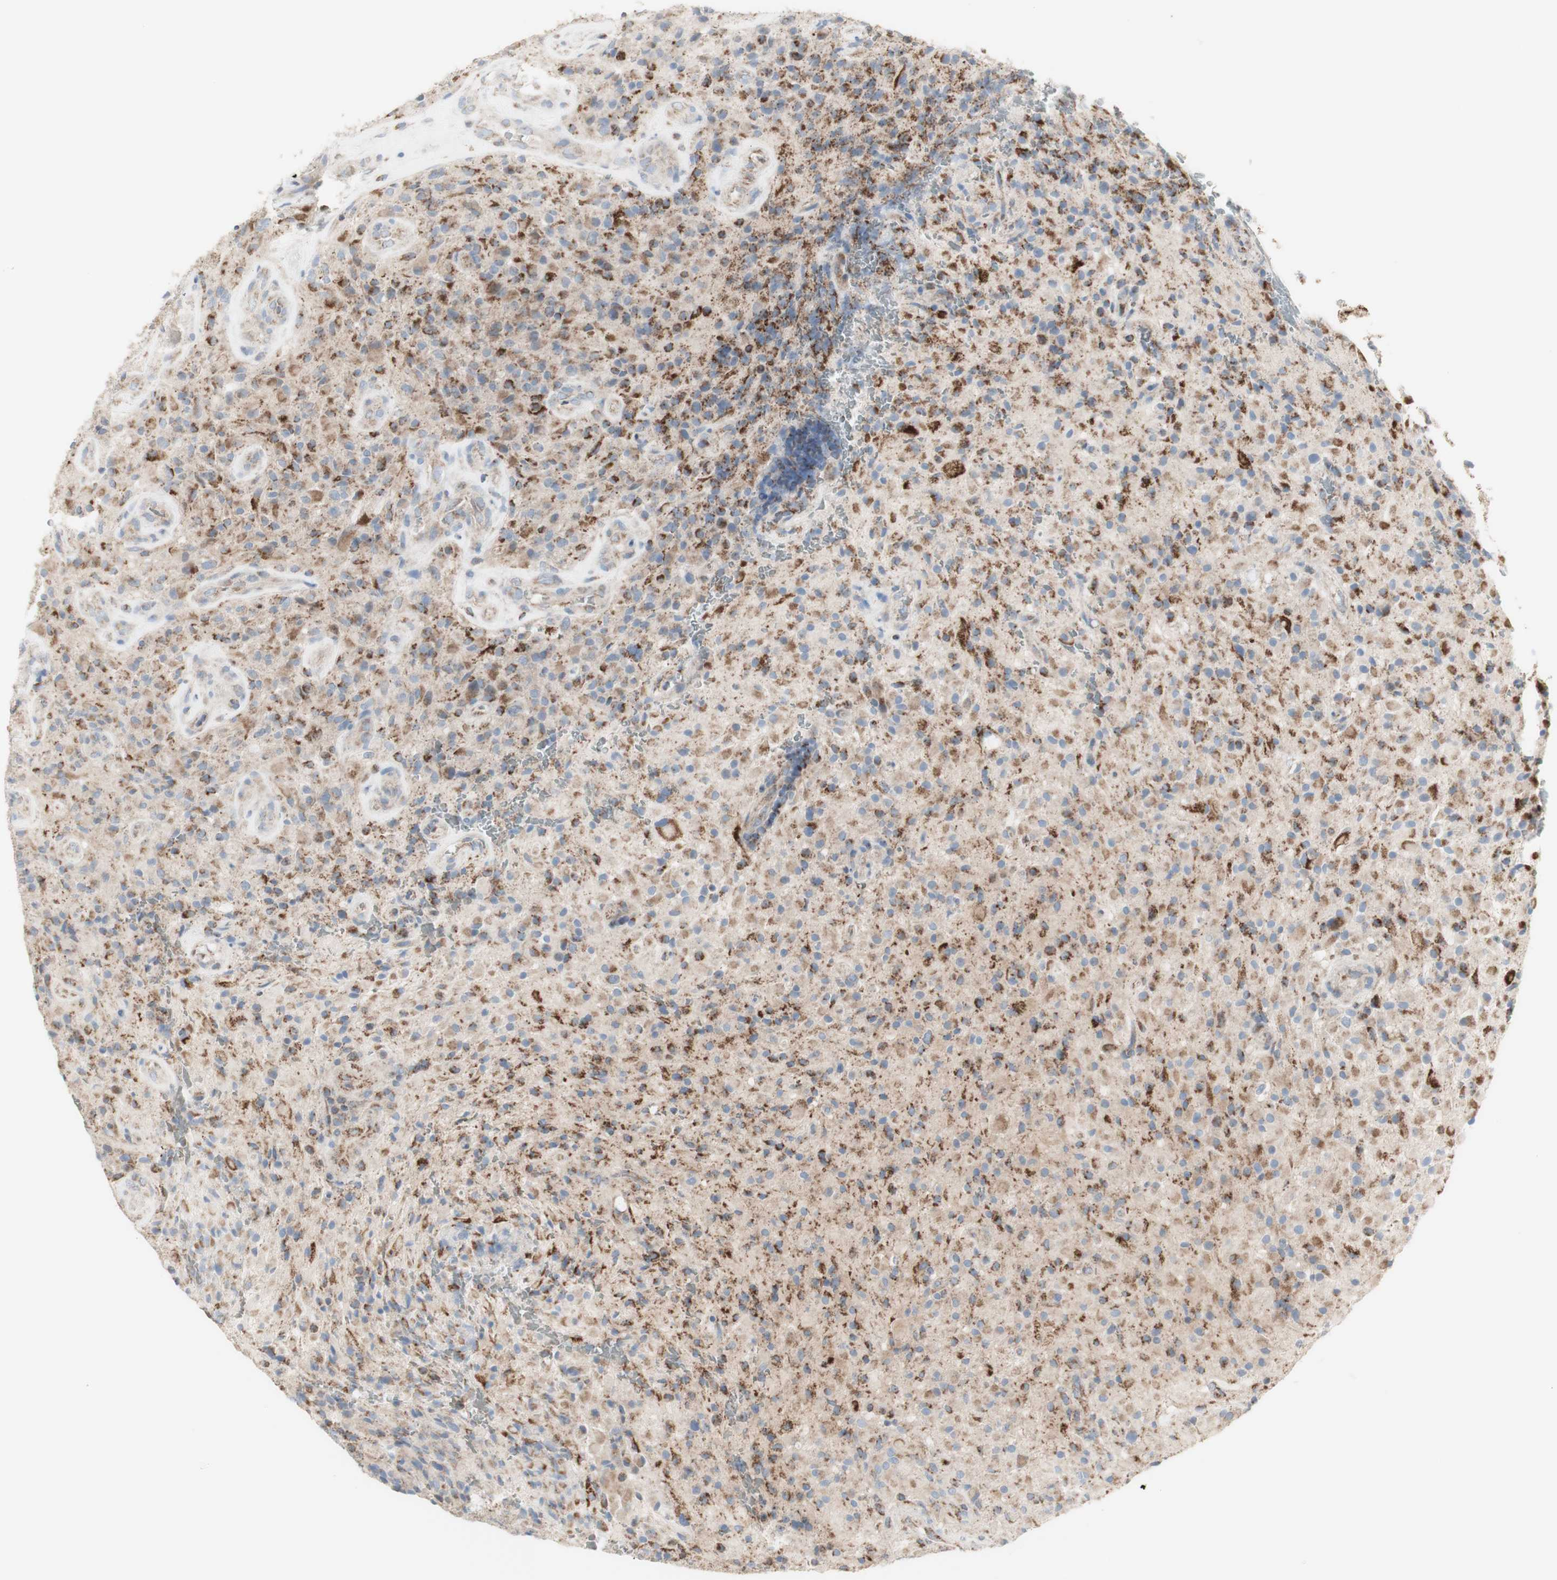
{"staining": {"intensity": "weak", "quantity": "25%-75%", "location": "cytoplasmic/membranous"}, "tissue": "glioma", "cell_type": "Tumor cells", "image_type": "cancer", "snomed": [{"axis": "morphology", "description": "Glioma, malignant, High grade"}, {"axis": "topography", "description": "Brain"}], "caption": "Protein expression analysis of malignant glioma (high-grade) displays weak cytoplasmic/membranous positivity in approximately 25%-75% of tumor cells.", "gene": "C3orf52", "patient": {"sex": "male", "age": 71}}